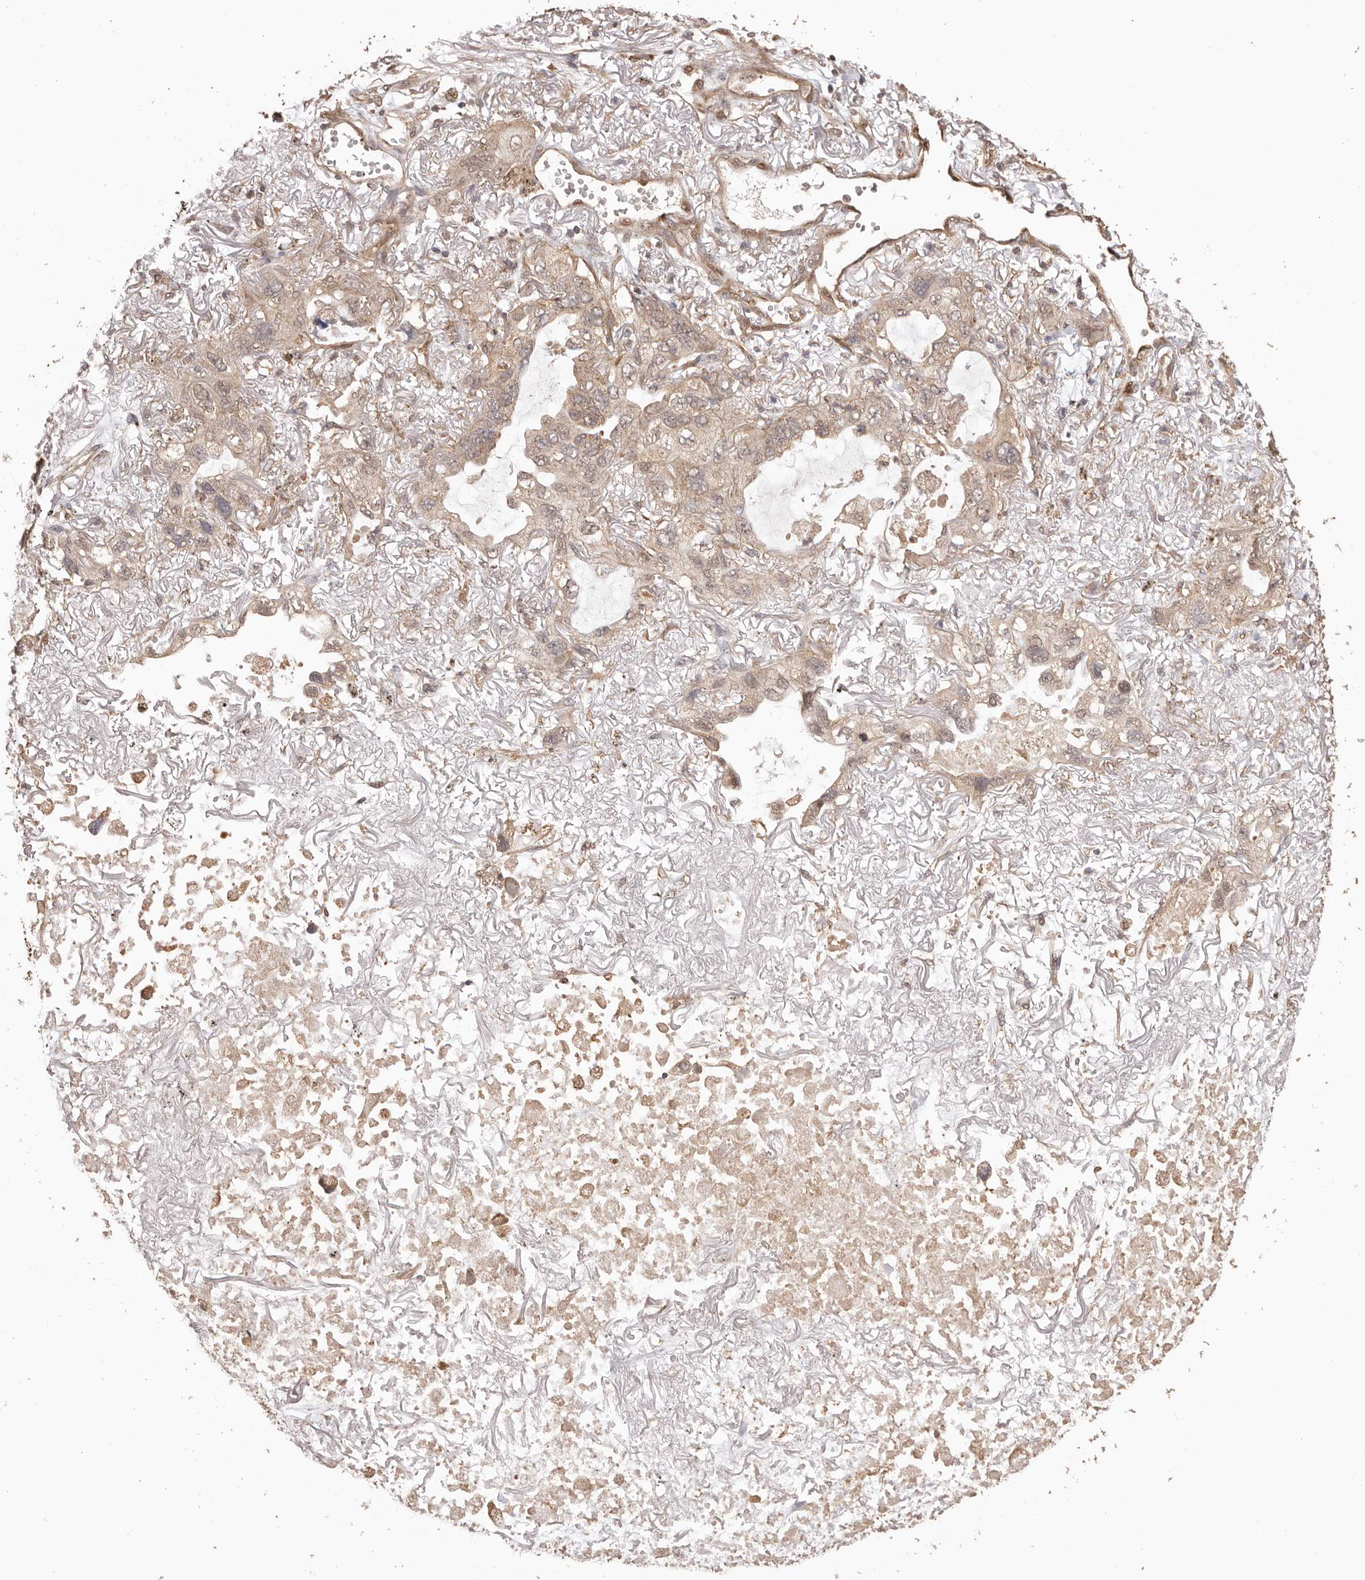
{"staining": {"intensity": "weak", "quantity": ">75%", "location": "cytoplasmic/membranous"}, "tissue": "lung cancer", "cell_type": "Tumor cells", "image_type": "cancer", "snomed": [{"axis": "morphology", "description": "Squamous cell carcinoma, NOS"}, {"axis": "topography", "description": "Lung"}], "caption": "A brown stain highlights weak cytoplasmic/membranous positivity of a protein in lung cancer (squamous cell carcinoma) tumor cells.", "gene": "UBR2", "patient": {"sex": "female", "age": 73}}